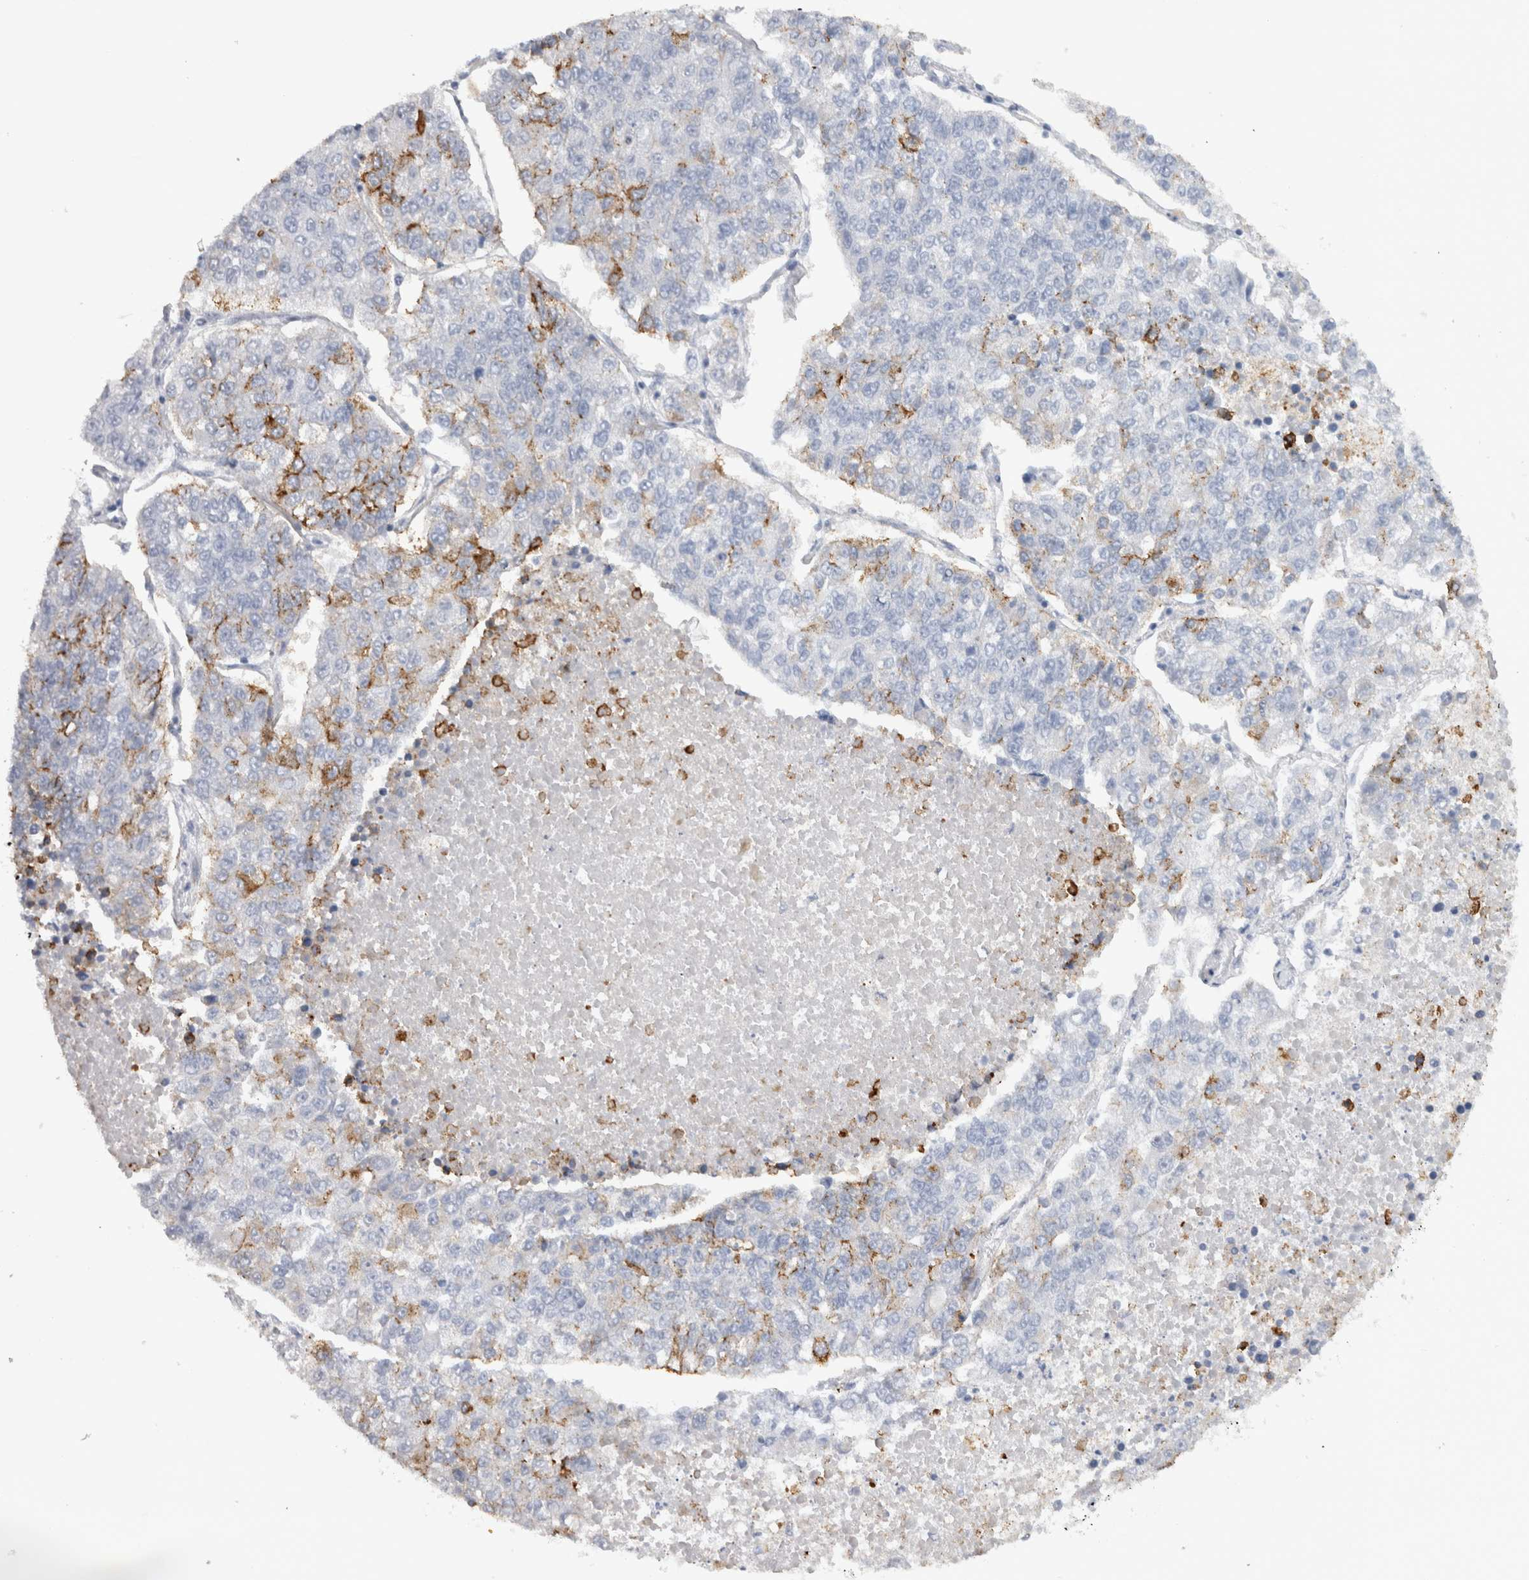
{"staining": {"intensity": "moderate", "quantity": "<25%", "location": "cytoplasmic/membranous"}, "tissue": "lung cancer", "cell_type": "Tumor cells", "image_type": "cancer", "snomed": [{"axis": "morphology", "description": "Adenocarcinoma, NOS"}, {"axis": "topography", "description": "Lung"}], "caption": "Immunohistochemical staining of human lung adenocarcinoma shows low levels of moderate cytoplasmic/membranous protein positivity in about <25% of tumor cells.", "gene": "CDH17", "patient": {"sex": "male", "age": 49}}